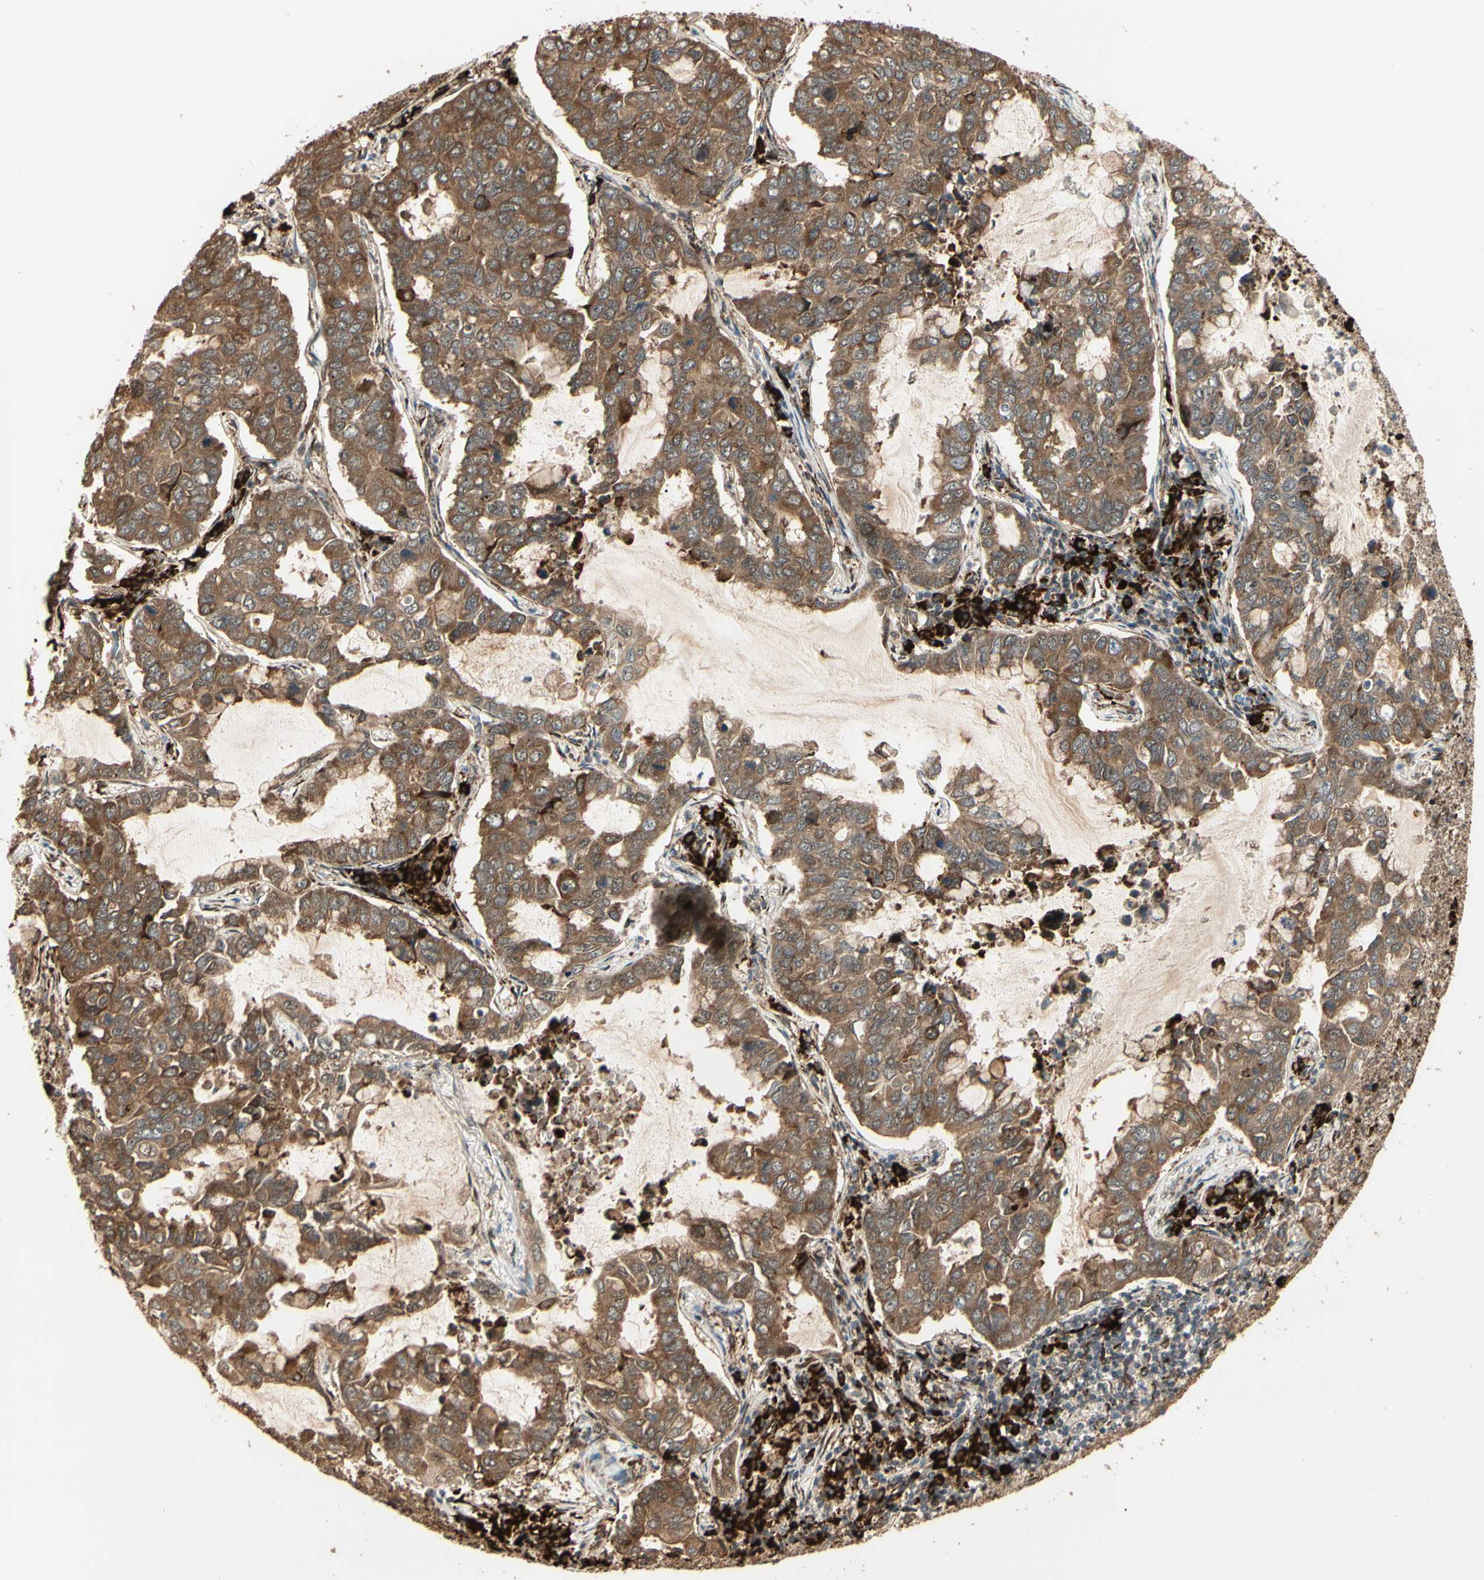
{"staining": {"intensity": "moderate", "quantity": ">75%", "location": "cytoplasmic/membranous"}, "tissue": "lung cancer", "cell_type": "Tumor cells", "image_type": "cancer", "snomed": [{"axis": "morphology", "description": "Adenocarcinoma, NOS"}, {"axis": "topography", "description": "Lung"}], "caption": "Tumor cells display medium levels of moderate cytoplasmic/membranous positivity in about >75% of cells in human lung cancer (adenocarcinoma).", "gene": "HSP90B1", "patient": {"sex": "male", "age": 64}}